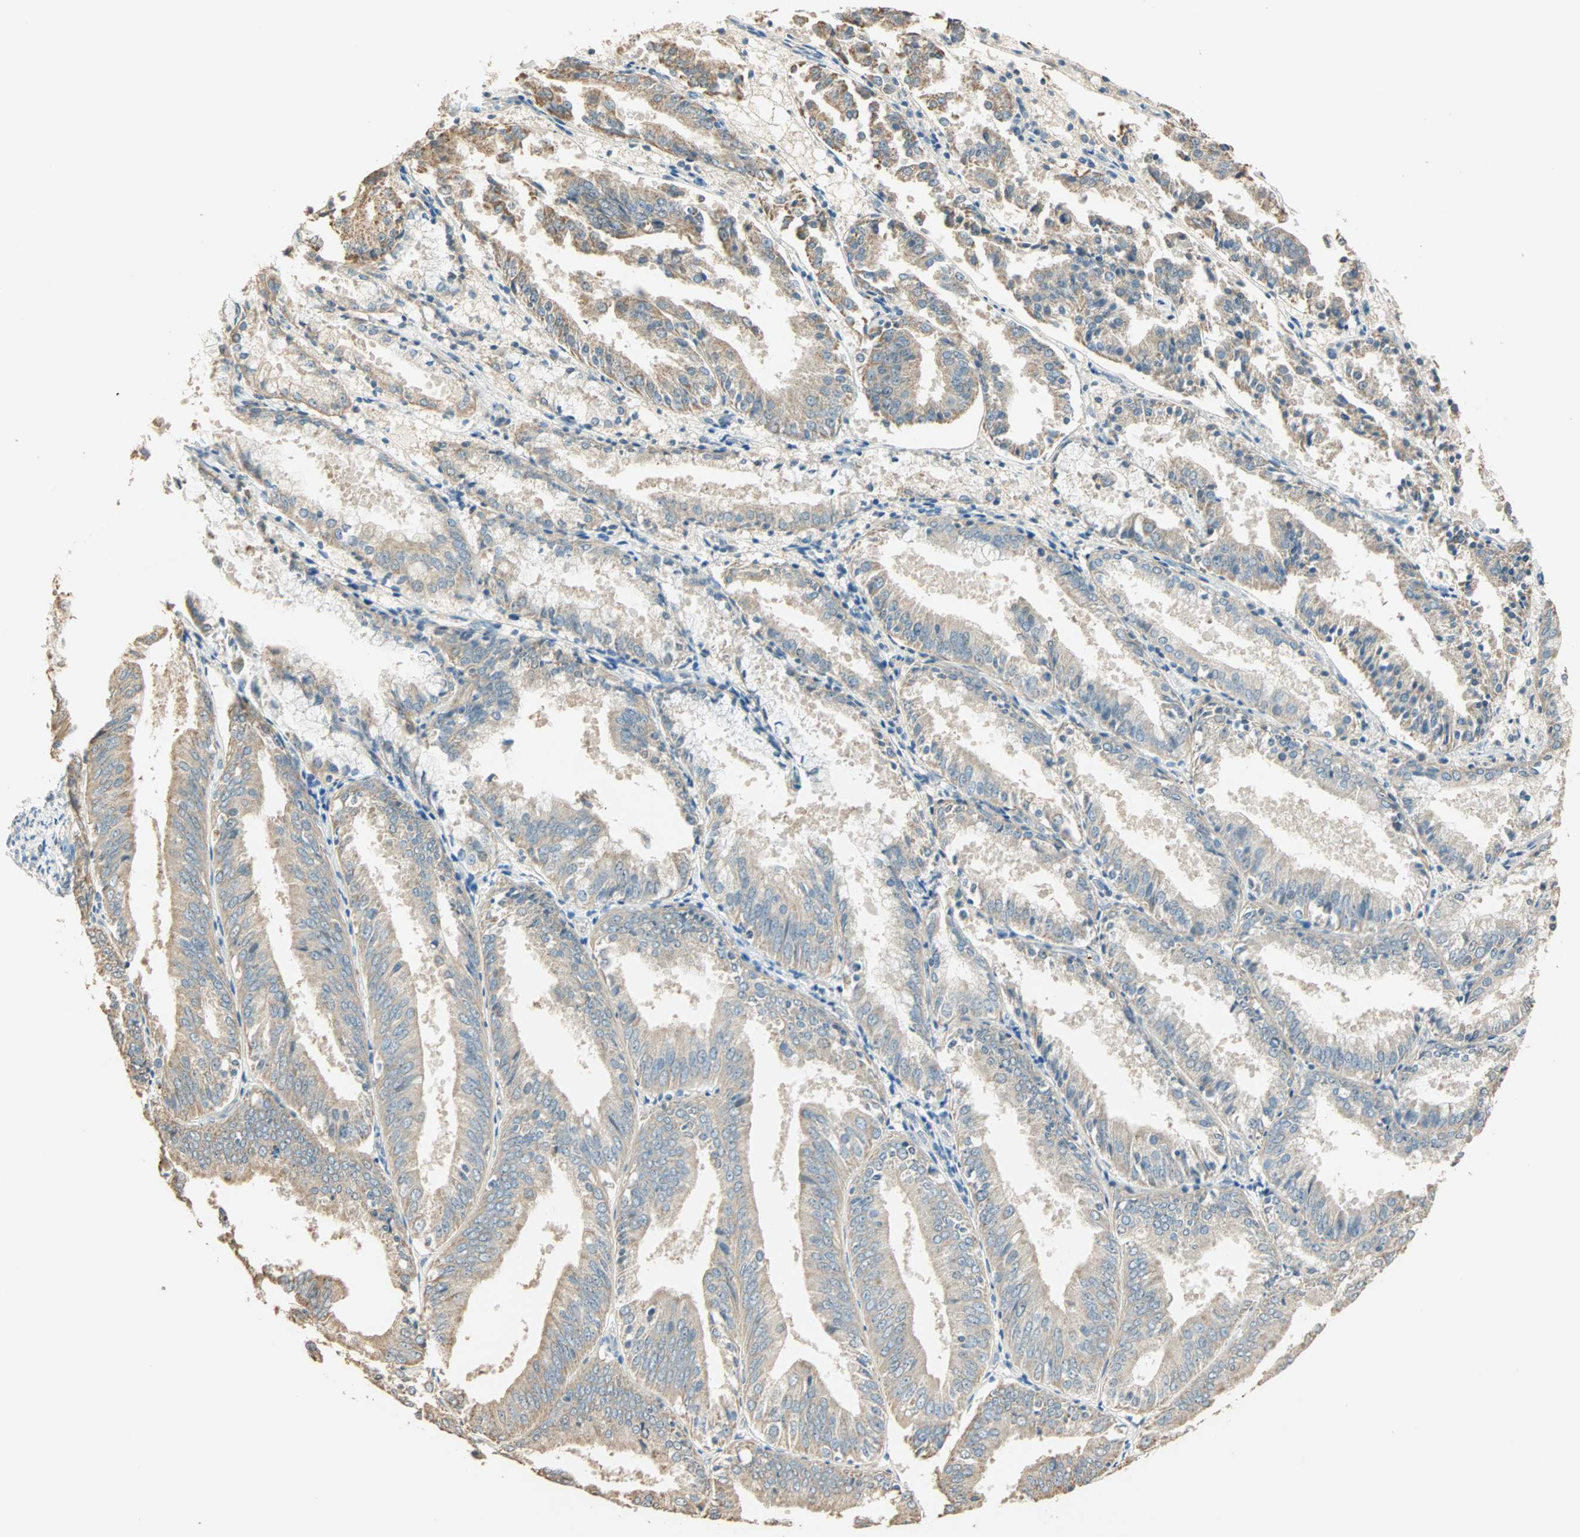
{"staining": {"intensity": "weak", "quantity": ">75%", "location": "cytoplasmic/membranous"}, "tissue": "endometrial cancer", "cell_type": "Tumor cells", "image_type": "cancer", "snomed": [{"axis": "morphology", "description": "Adenocarcinoma, NOS"}, {"axis": "topography", "description": "Endometrium"}], "caption": "Human endometrial cancer (adenocarcinoma) stained for a protein (brown) displays weak cytoplasmic/membranous positive staining in approximately >75% of tumor cells.", "gene": "RAD18", "patient": {"sex": "female", "age": 63}}